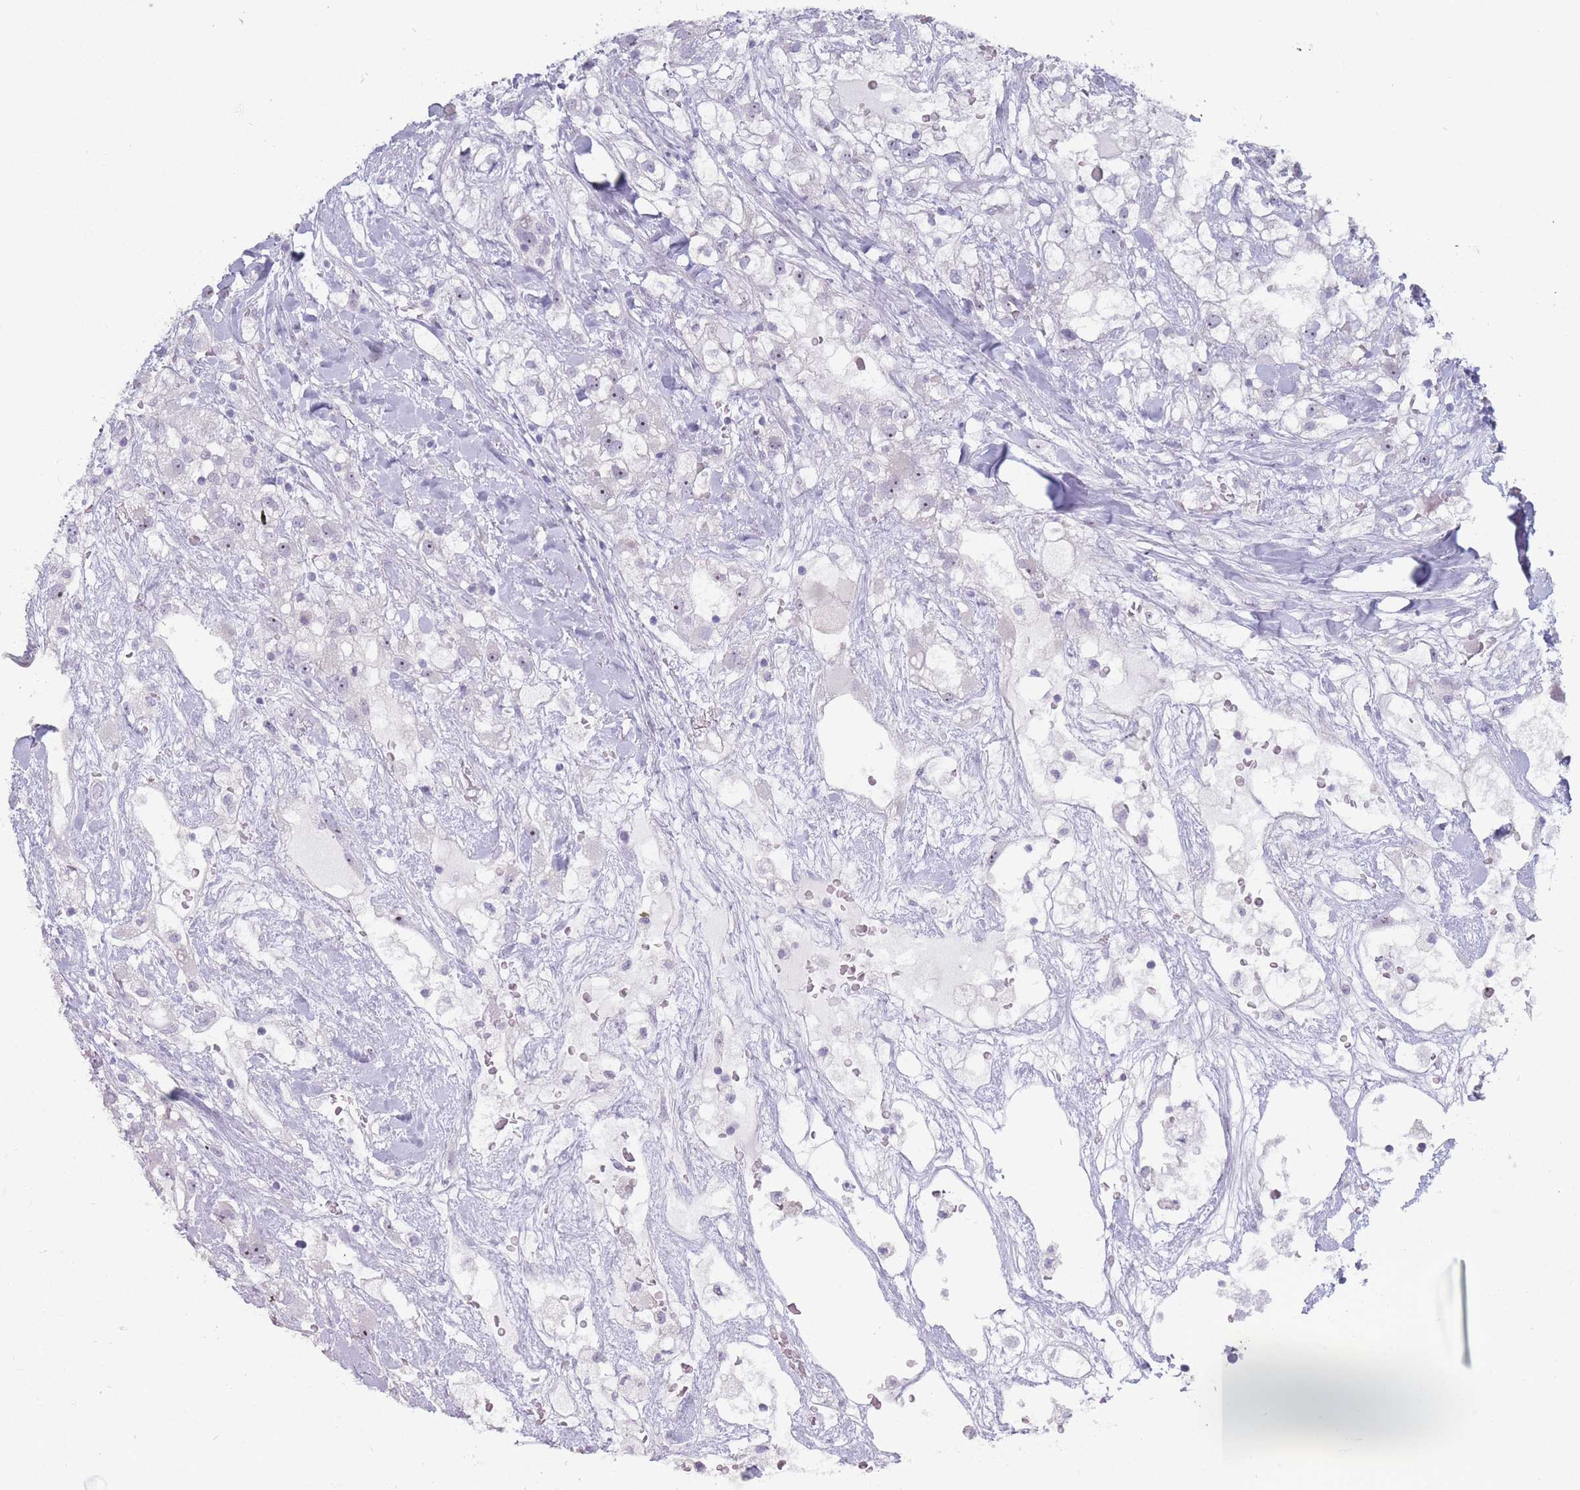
{"staining": {"intensity": "negative", "quantity": "none", "location": "none"}, "tissue": "renal cancer", "cell_type": "Tumor cells", "image_type": "cancer", "snomed": [{"axis": "morphology", "description": "Adenocarcinoma, NOS"}, {"axis": "topography", "description": "Kidney"}], "caption": "Human renal cancer (adenocarcinoma) stained for a protein using IHC shows no positivity in tumor cells.", "gene": "ROS1", "patient": {"sex": "male", "age": 59}}